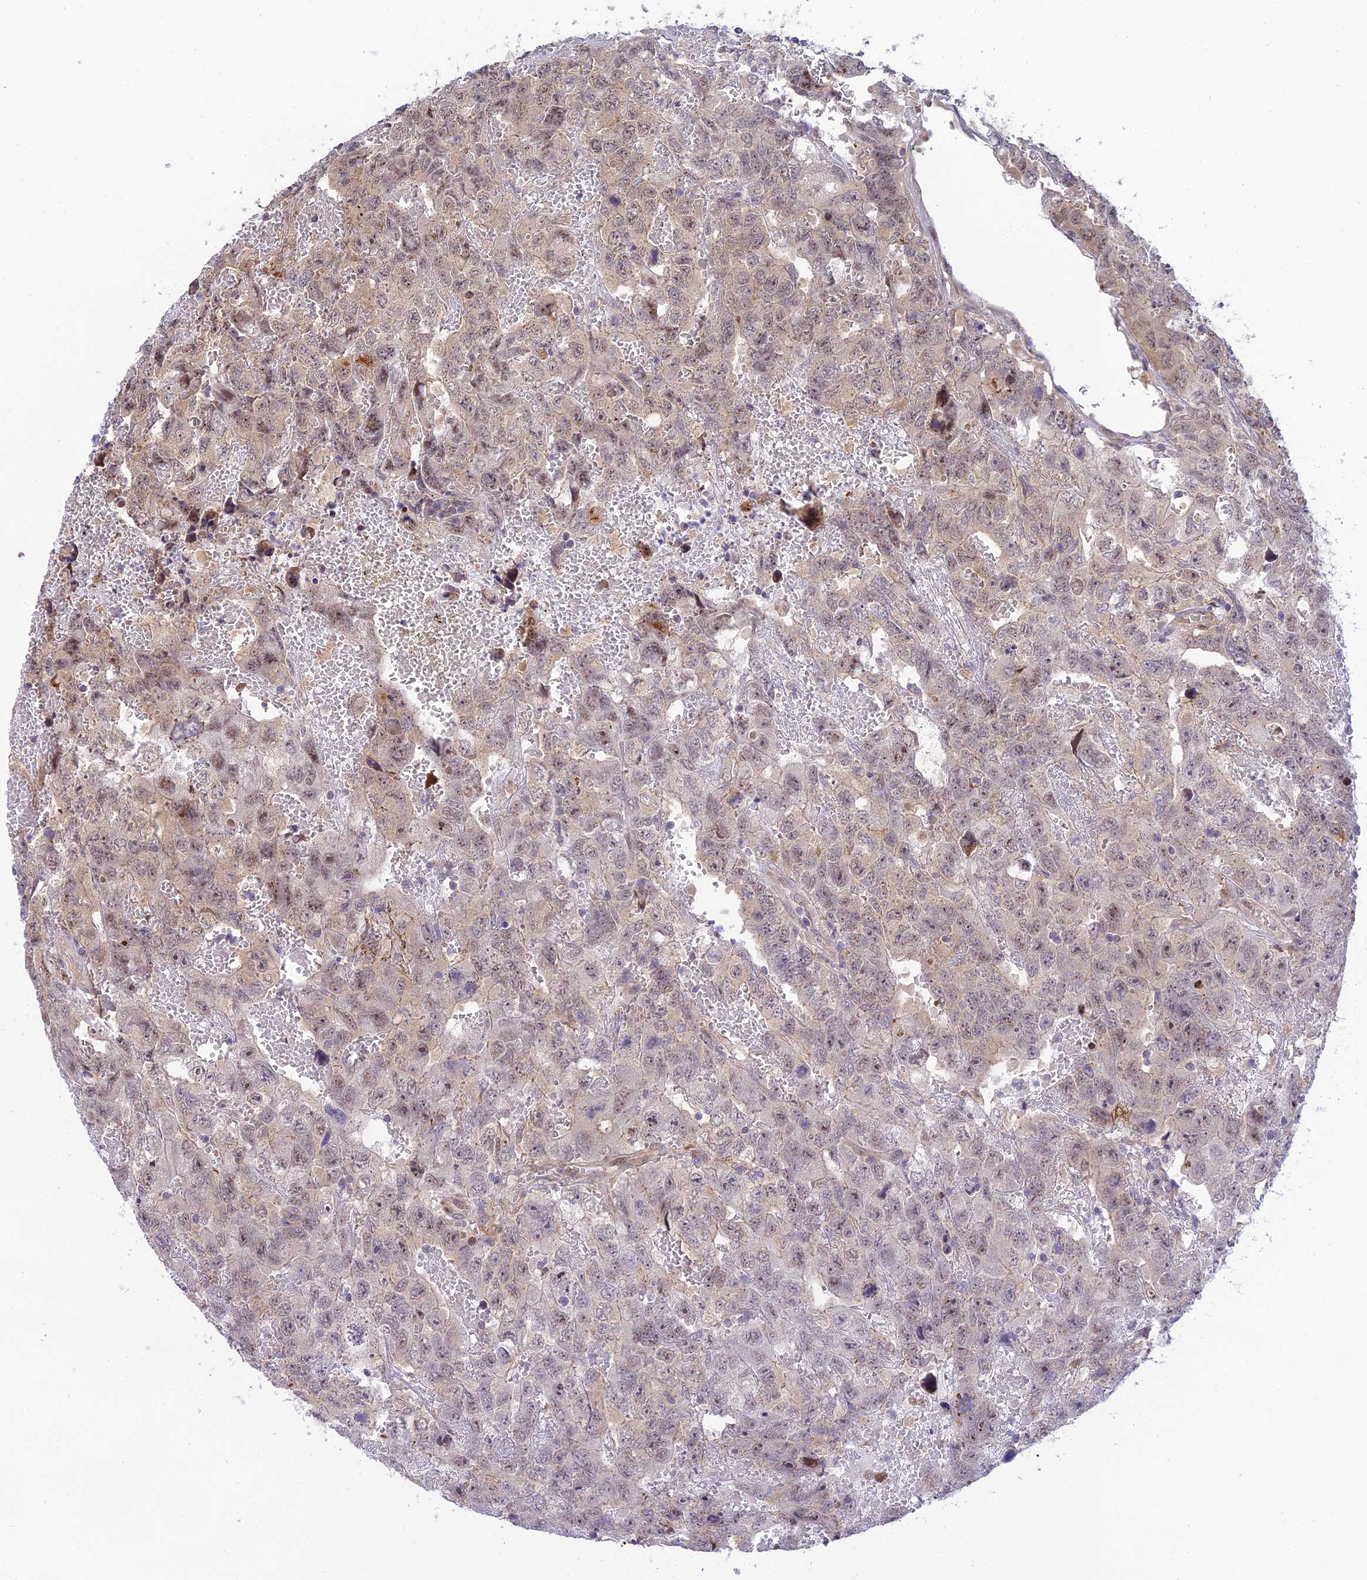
{"staining": {"intensity": "weak", "quantity": "<25%", "location": "nuclear"}, "tissue": "testis cancer", "cell_type": "Tumor cells", "image_type": "cancer", "snomed": [{"axis": "morphology", "description": "Carcinoma, Embryonal, NOS"}, {"axis": "topography", "description": "Testis"}], "caption": "This is an IHC histopathology image of embryonal carcinoma (testis). There is no positivity in tumor cells.", "gene": "ZNF584", "patient": {"sex": "male", "age": 45}}